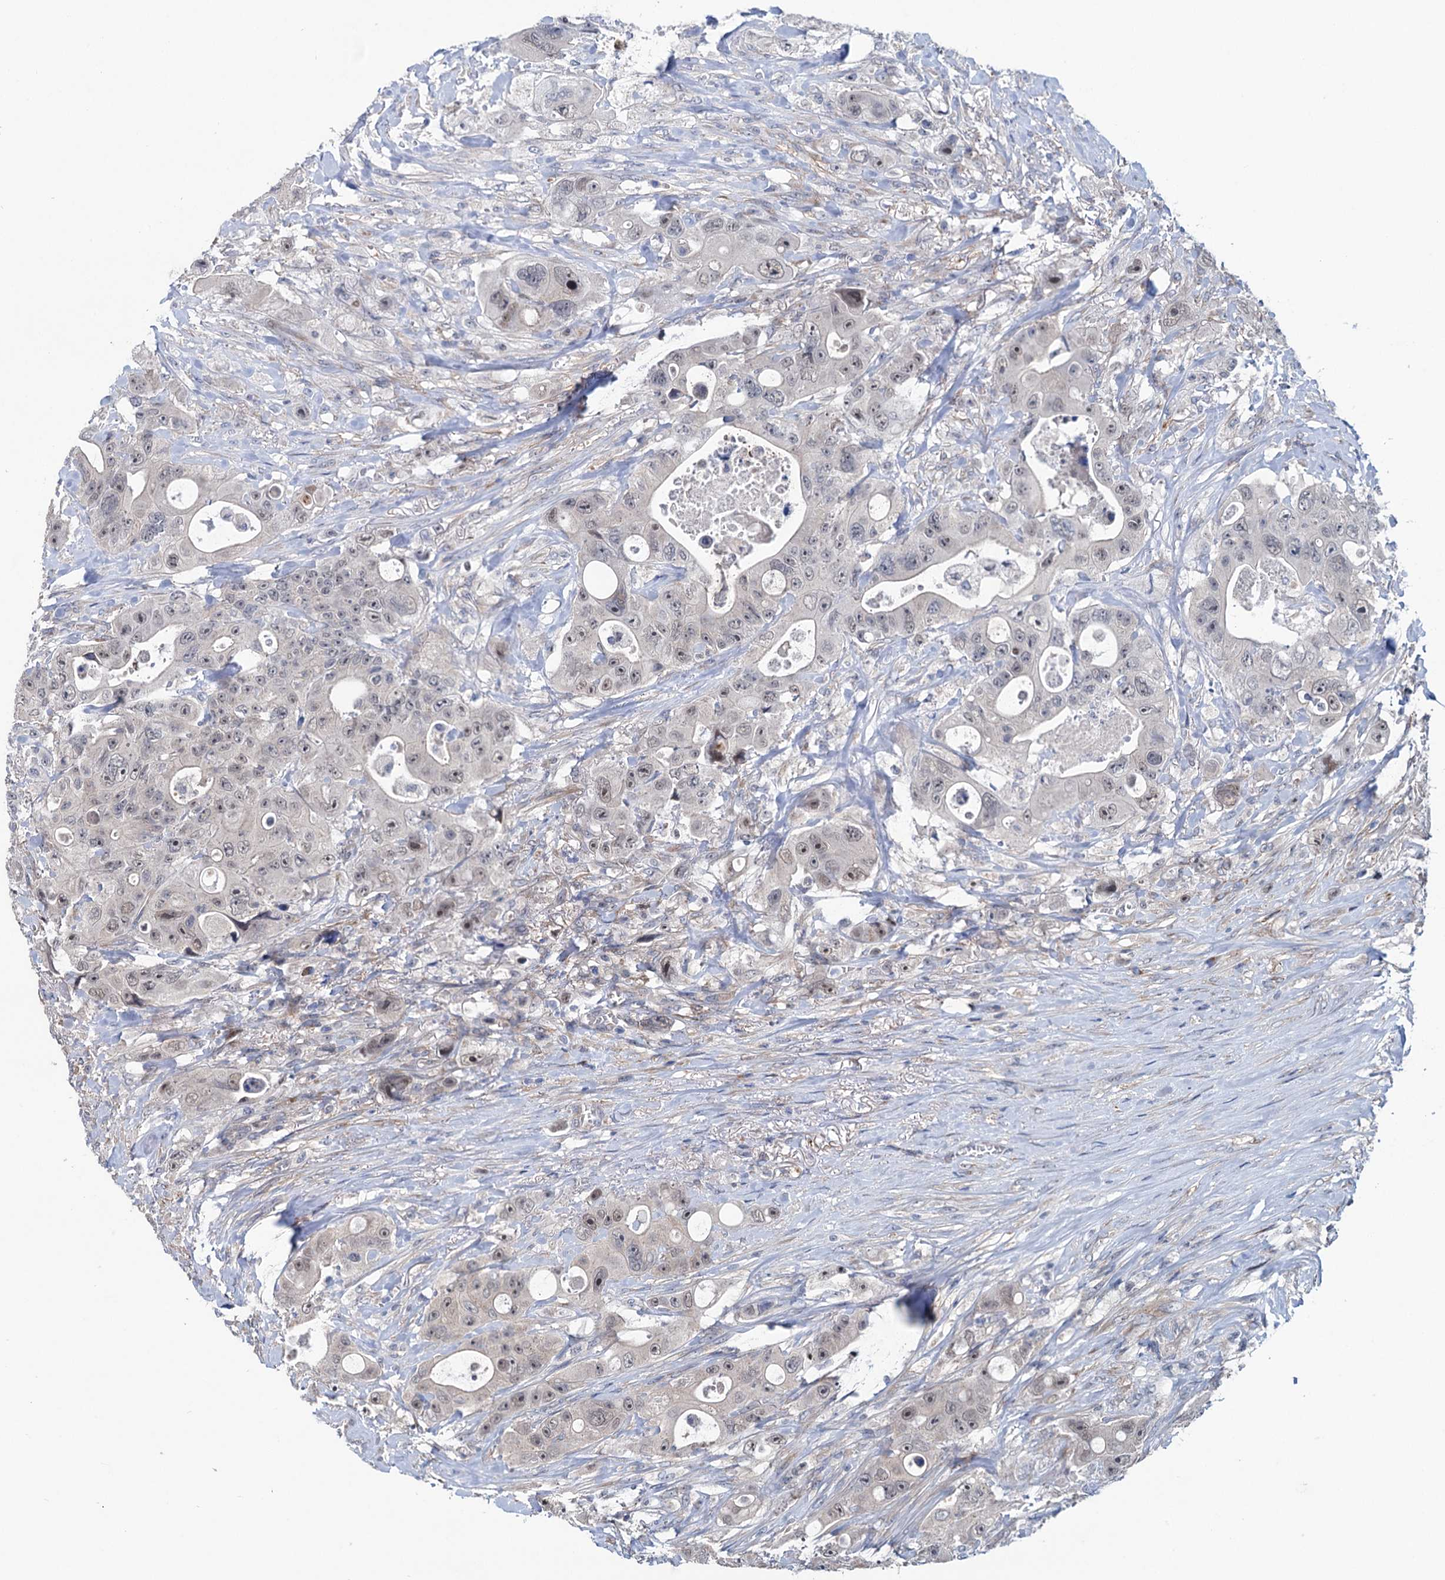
{"staining": {"intensity": "weak", "quantity": "<25%", "location": "nuclear"}, "tissue": "colorectal cancer", "cell_type": "Tumor cells", "image_type": "cancer", "snomed": [{"axis": "morphology", "description": "Adenocarcinoma, NOS"}, {"axis": "topography", "description": "Colon"}], "caption": "Photomicrograph shows no significant protein positivity in tumor cells of adenocarcinoma (colorectal). Nuclei are stained in blue.", "gene": "EYA4", "patient": {"sex": "female", "age": 46}}